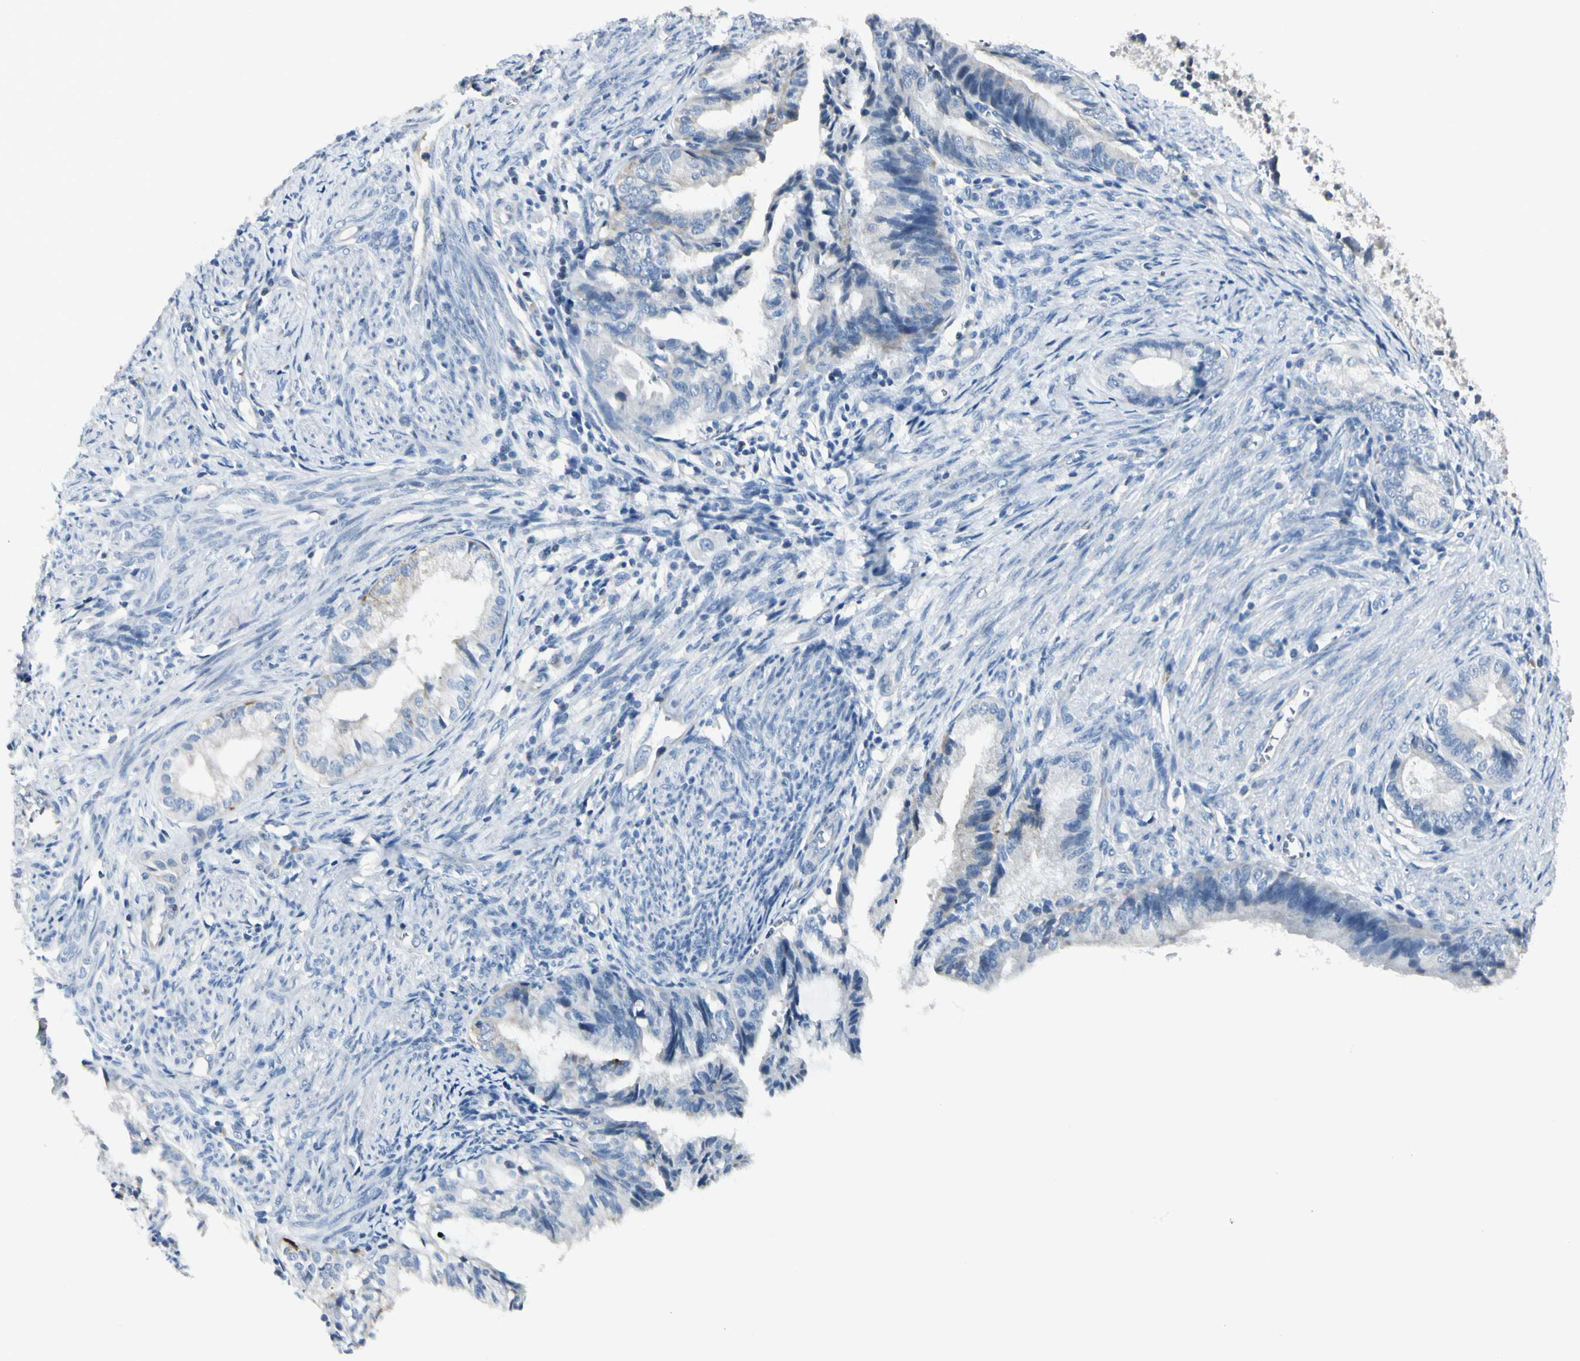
{"staining": {"intensity": "negative", "quantity": "none", "location": "none"}, "tissue": "endometrial cancer", "cell_type": "Tumor cells", "image_type": "cancer", "snomed": [{"axis": "morphology", "description": "Adenocarcinoma, NOS"}, {"axis": "topography", "description": "Endometrium"}], "caption": "IHC of adenocarcinoma (endometrial) displays no staining in tumor cells.", "gene": "SLC6A15", "patient": {"sex": "female", "age": 86}}